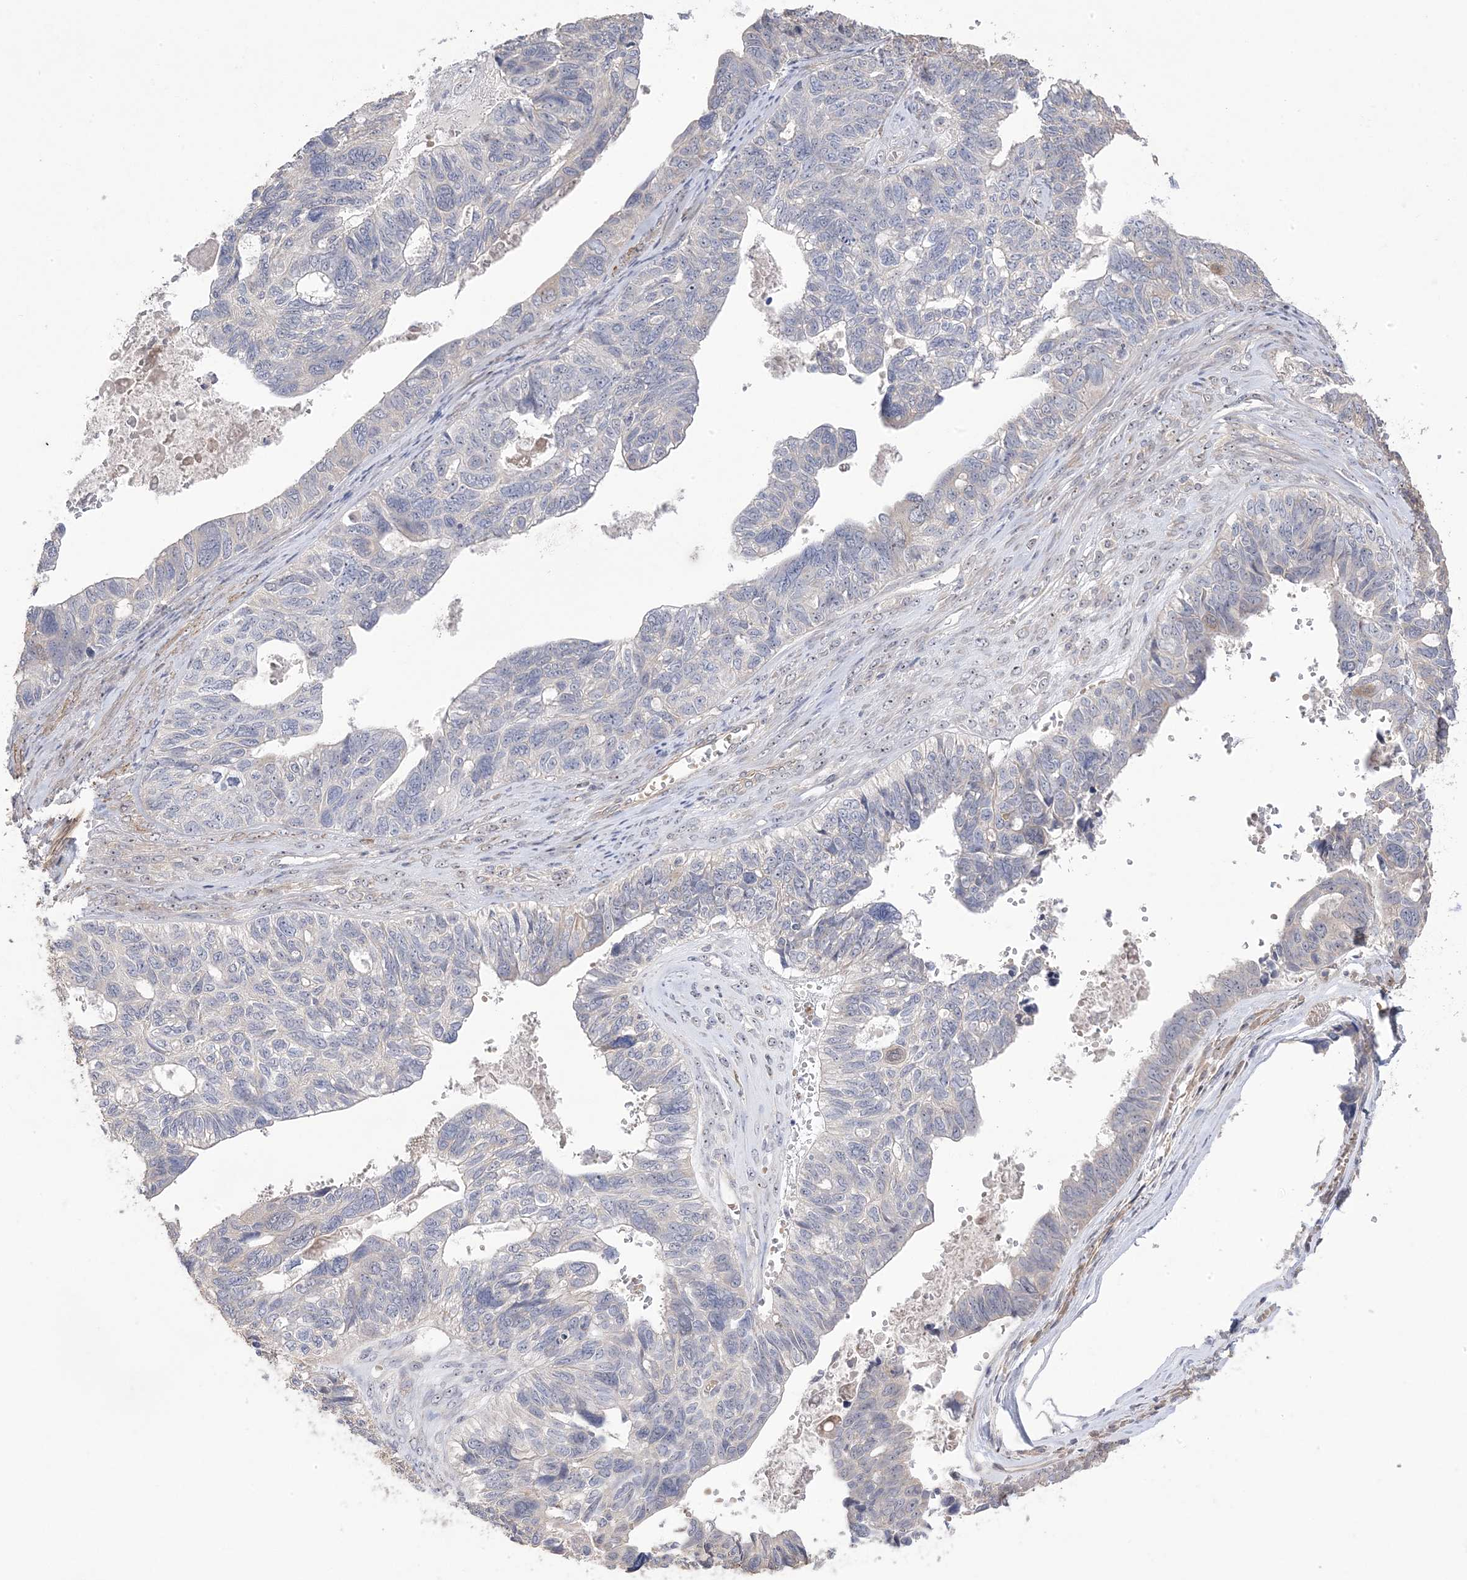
{"staining": {"intensity": "negative", "quantity": "none", "location": "none"}, "tissue": "ovarian cancer", "cell_type": "Tumor cells", "image_type": "cancer", "snomed": [{"axis": "morphology", "description": "Cystadenocarcinoma, serous, NOS"}, {"axis": "topography", "description": "Ovary"}], "caption": "High magnification brightfield microscopy of ovarian cancer (serous cystadenocarcinoma) stained with DAB (3,3'-diaminobenzidine) (brown) and counterstained with hematoxylin (blue): tumor cells show no significant positivity.", "gene": "GTPBP6", "patient": {"sex": "female", "age": 79}}